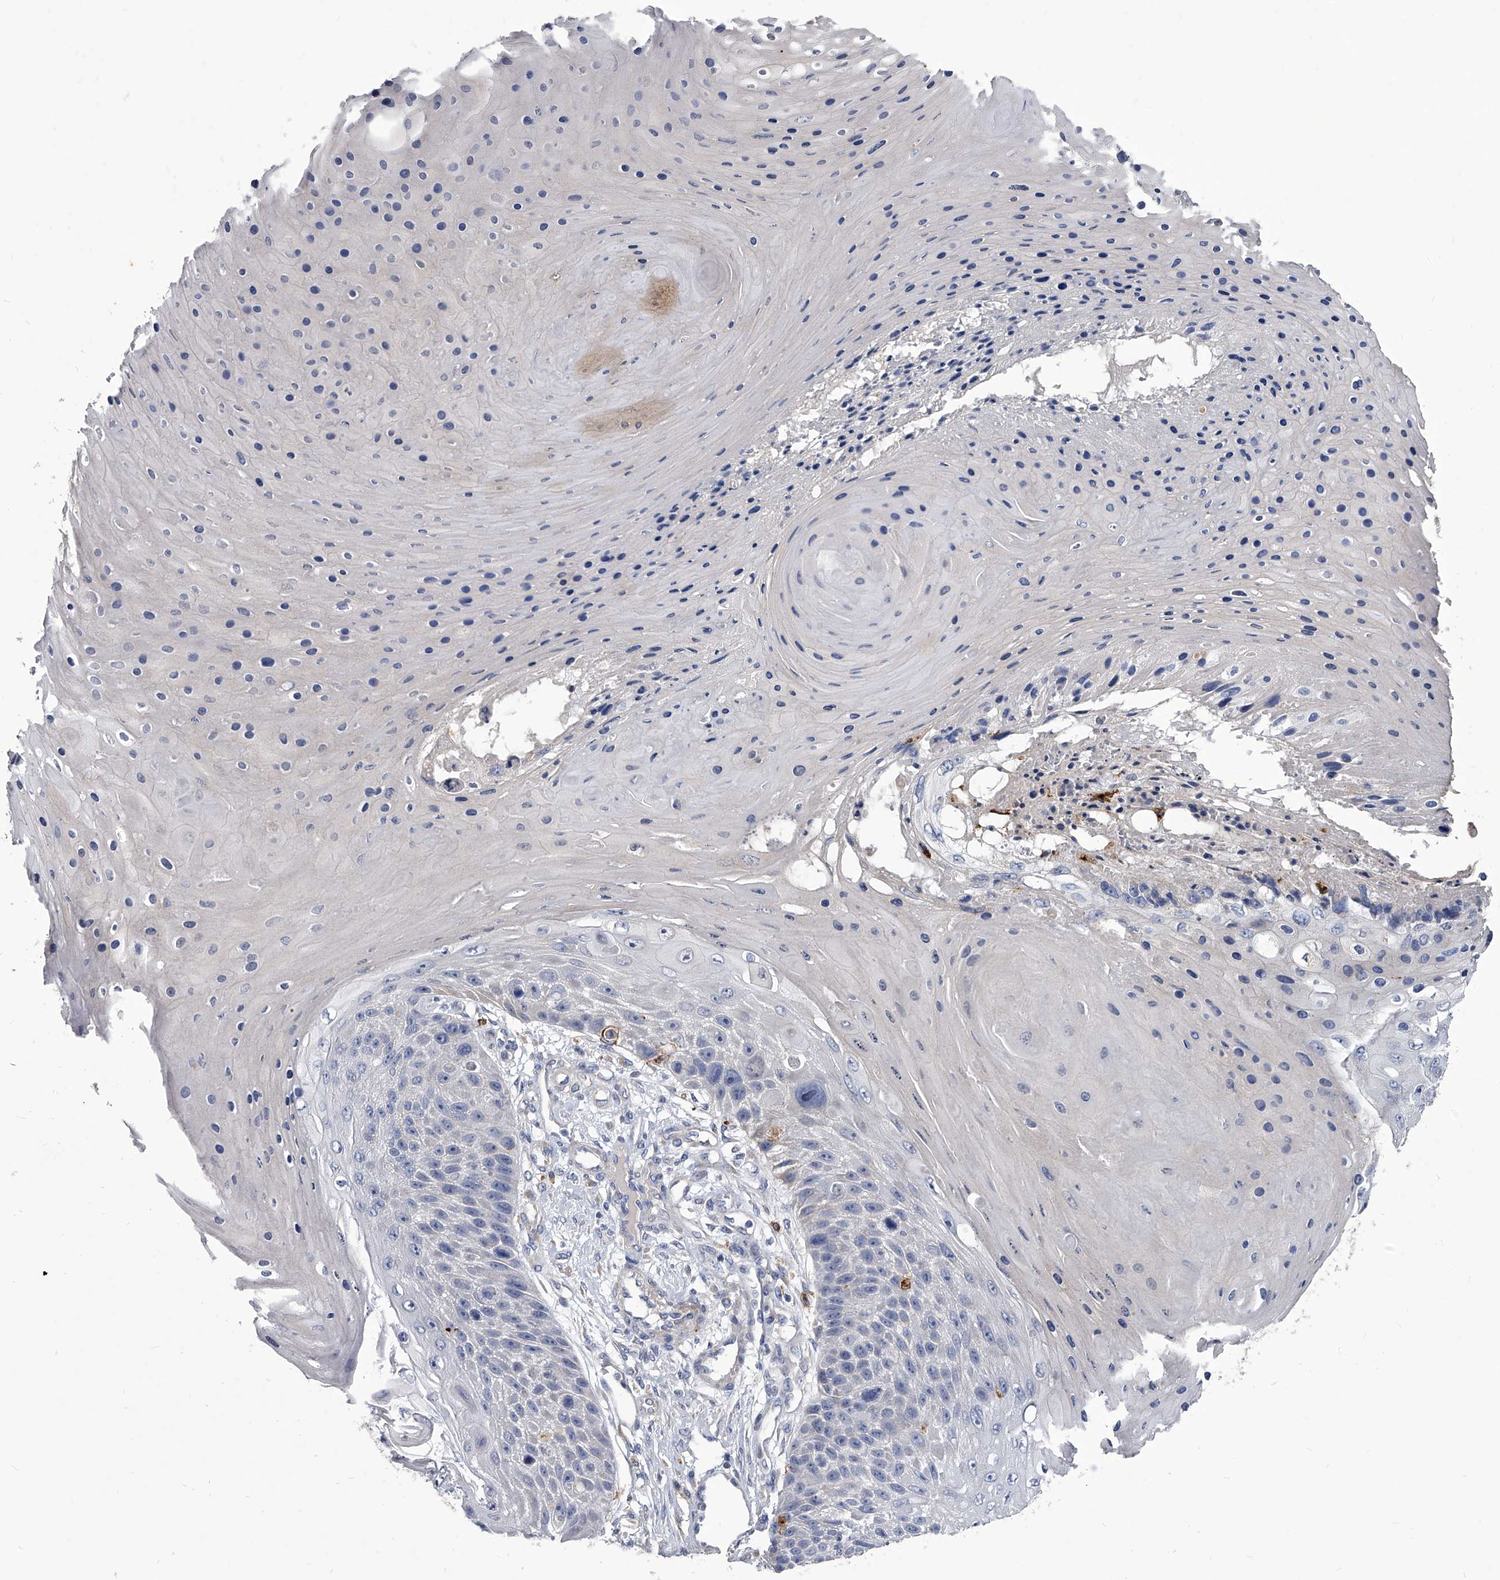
{"staining": {"intensity": "negative", "quantity": "none", "location": "none"}, "tissue": "skin cancer", "cell_type": "Tumor cells", "image_type": "cancer", "snomed": [{"axis": "morphology", "description": "Squamous cell carcinoma, NOS"}, {"axis": "topography", "description": "Skin"}], "caption": "This is an IHC micrograph of skin cancer. There is no positivity in tumor cells.", "gene": "SPP1", "patient": {"sex": "female", "age": 88}}